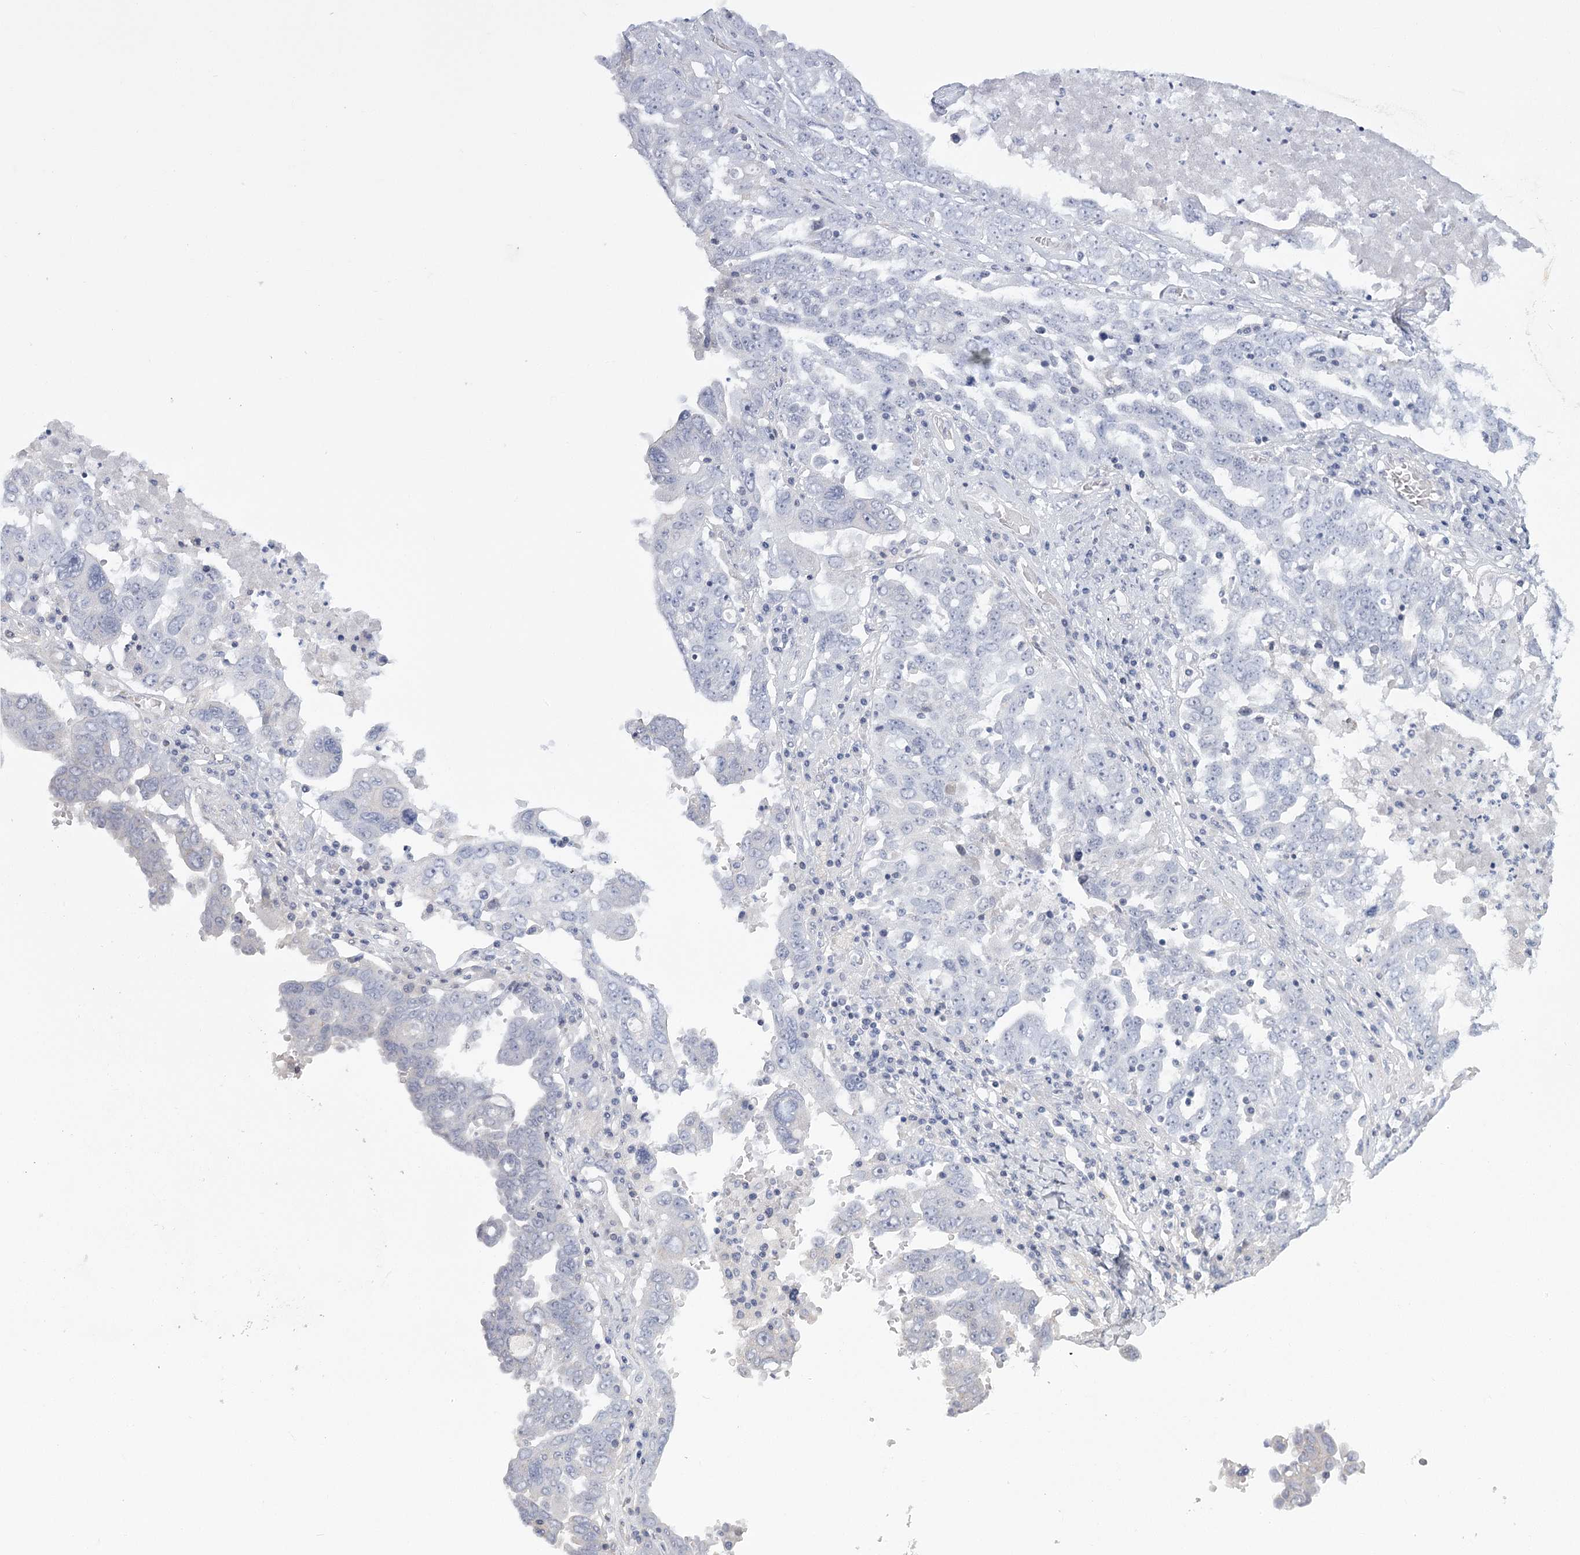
{"staining": {"intensity": "negative", "quantity": "none", "location": "none"}, "tissue": "ovarian cancer", "cell_type": "Tumor cells", "image_type": "cancer", "snomed": [{"axis": "morphology", "description": "Carcinoma, endometroid"}, {"axis": "topography", "description": "Ovary"}], "caption": "An immunohistochemistry (IHC) micrograph of ovarian endometroid carcinoma is shown. There is no staining in tumor cells of ovarian endometroid carcinoma. The staining is performed using DAB (3,3'-diaminobenzidine) brown chromogen with nuclei counter-stained in using hematoxylin.", "gene": "FAM76B", "patient": {"sex": "female", "age": 62}}